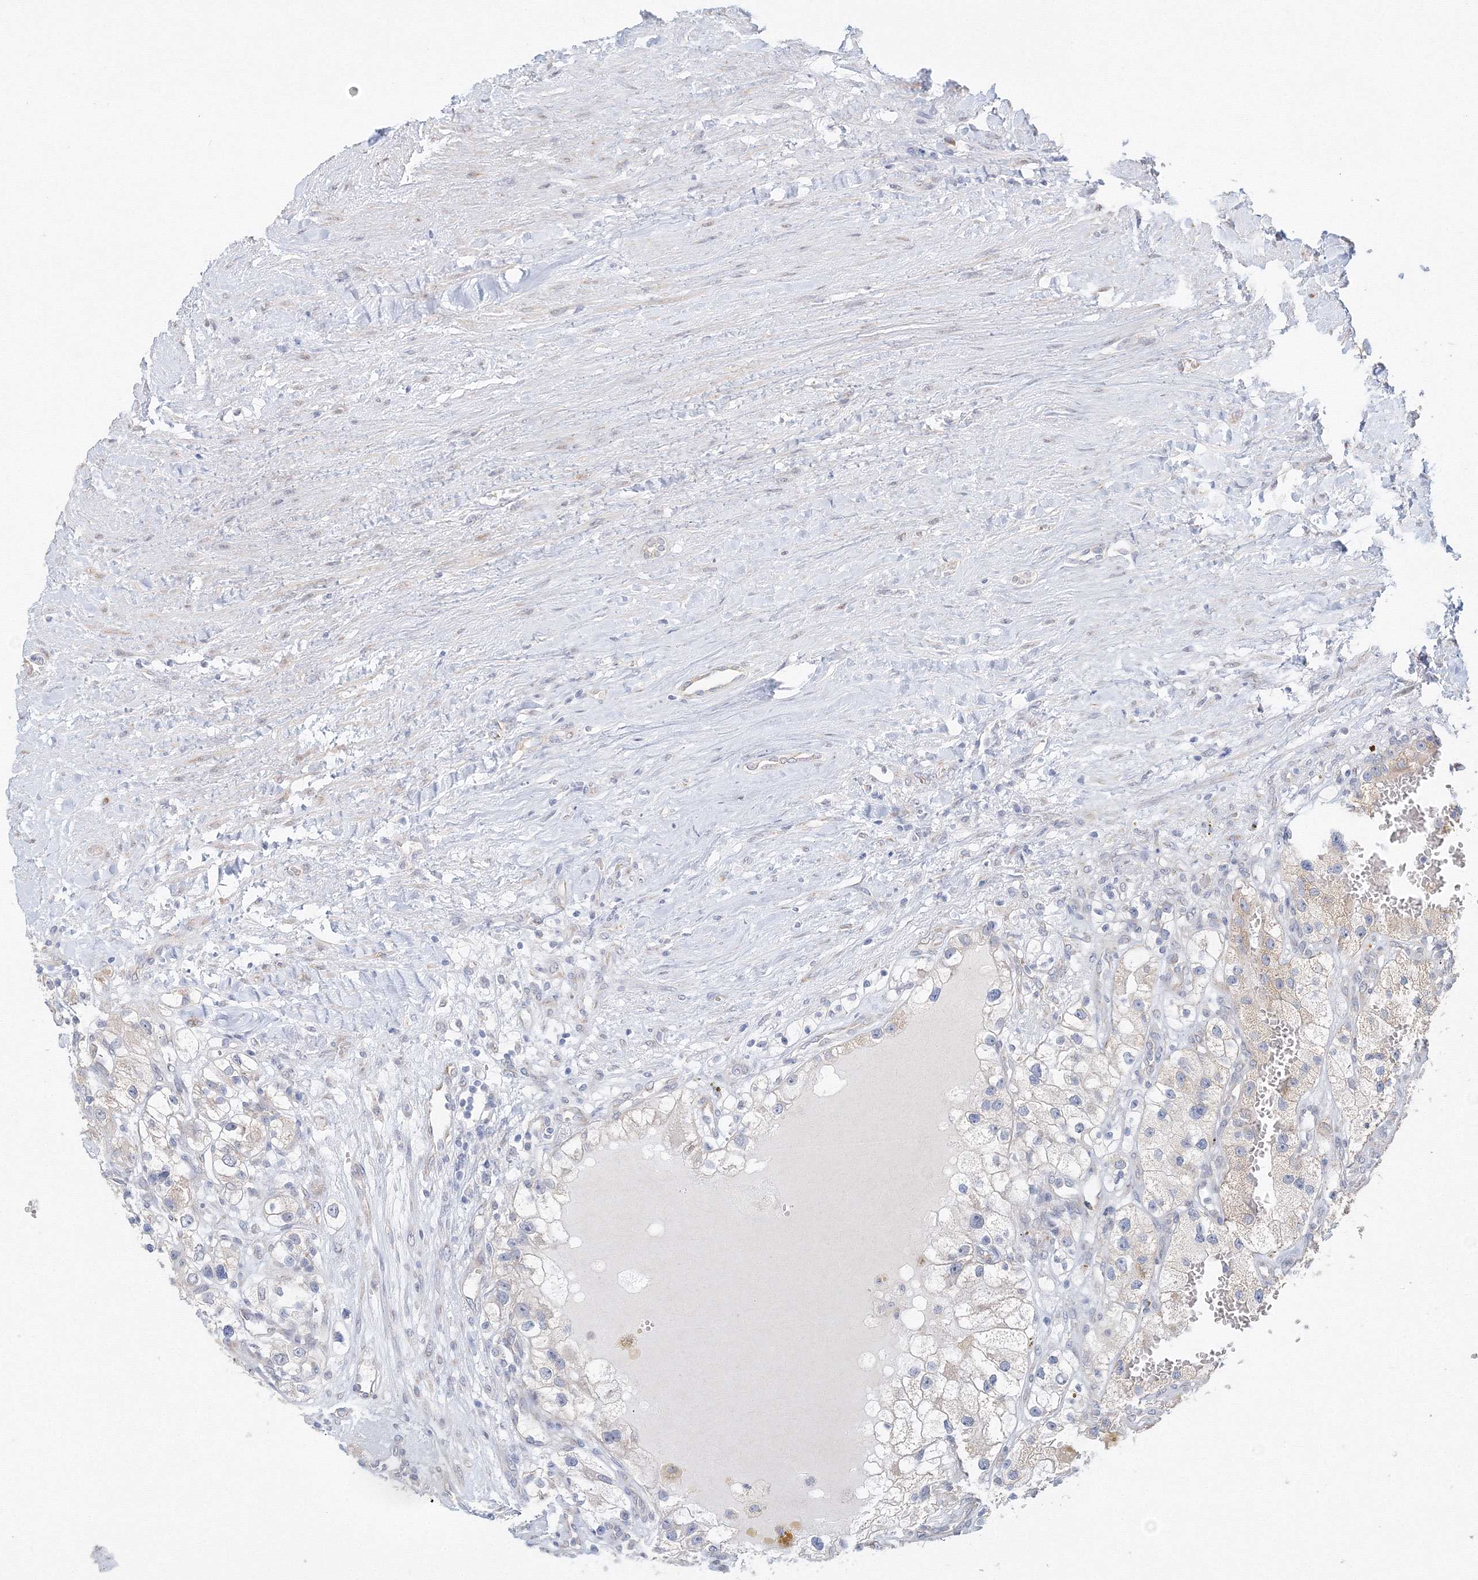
{"staining": {"intensity": "negative", "quantity": "none", "location": "none"}, "tissue": "renal cancer", "cell_type": "Tumor cells", "image_type": "cancer", "snomed": [{"axis": "morphology", "description": "Adenocarcinoma, NOS"}, {"axis": "topography", "description": "Kidney"}], "caption": "A high-resolution micrograph shows IHC staining of renal cancer (adenocarcinoma), which displays no significant positivity in tumor cells.", "gene": "DHRS12", "patient": {"sex": "female", "age": 57}}